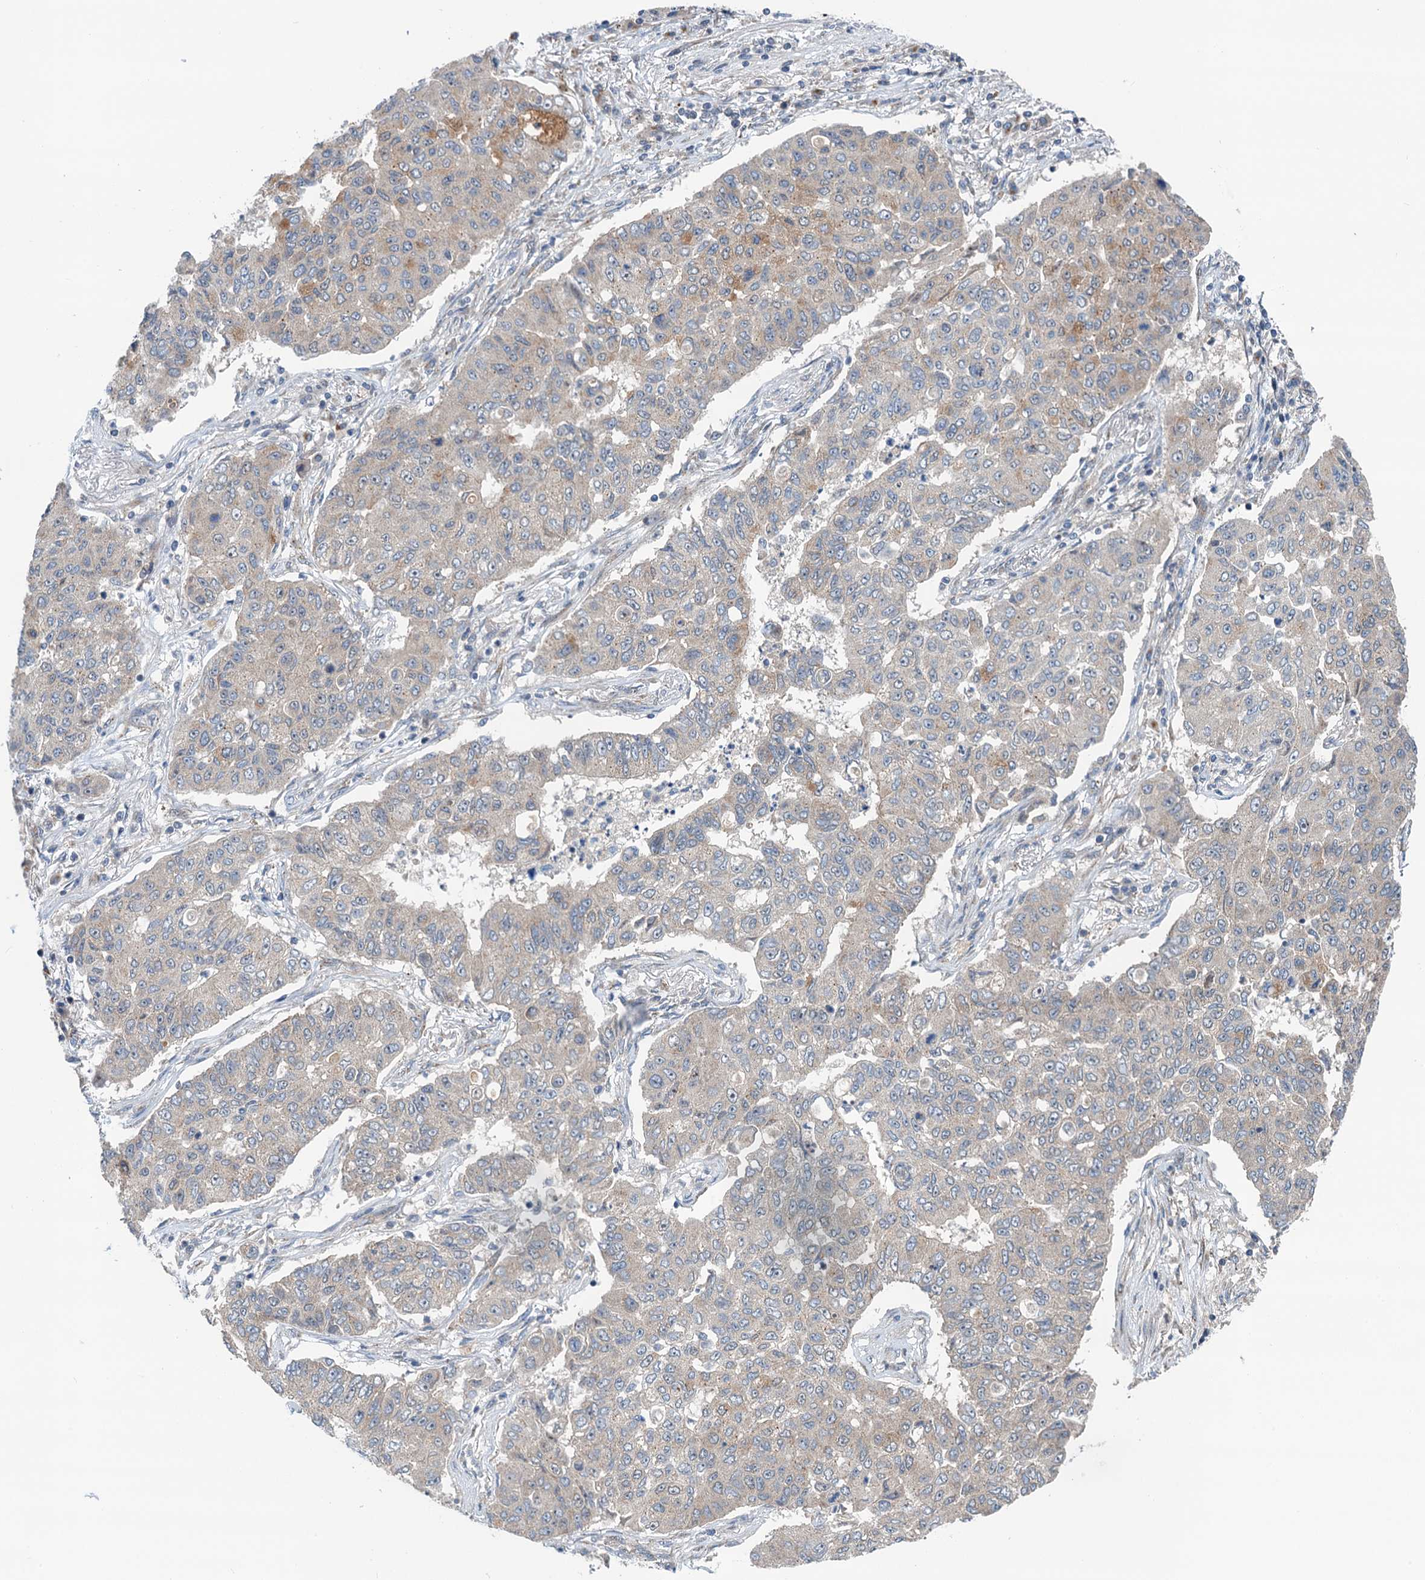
{"staining": {"intensity": "moderate", "quantity": "<25%", "location": "cytoplasmic/membranous"}, "tissue": "lung cancer", "cell_type": "Tumor cells", "image_type": "cancer", "snomed": [{"axis": "morphology", "description": "Squamous cell carcinoma, NOS"}, {"axis": "topography", "description": "Lung"}], "caption": "Immunohistochemical staining of lung cancer shows moderate cytoplasmic/membranous protein positivity in about <25% of tumor cells. The staining was performed using DAB, with brown indicating positive protein expression. Nuclei are stained blue with hematoxylin.", "gene": "DYNC2I2", "patient": {"sex": "male", "age": 74}}